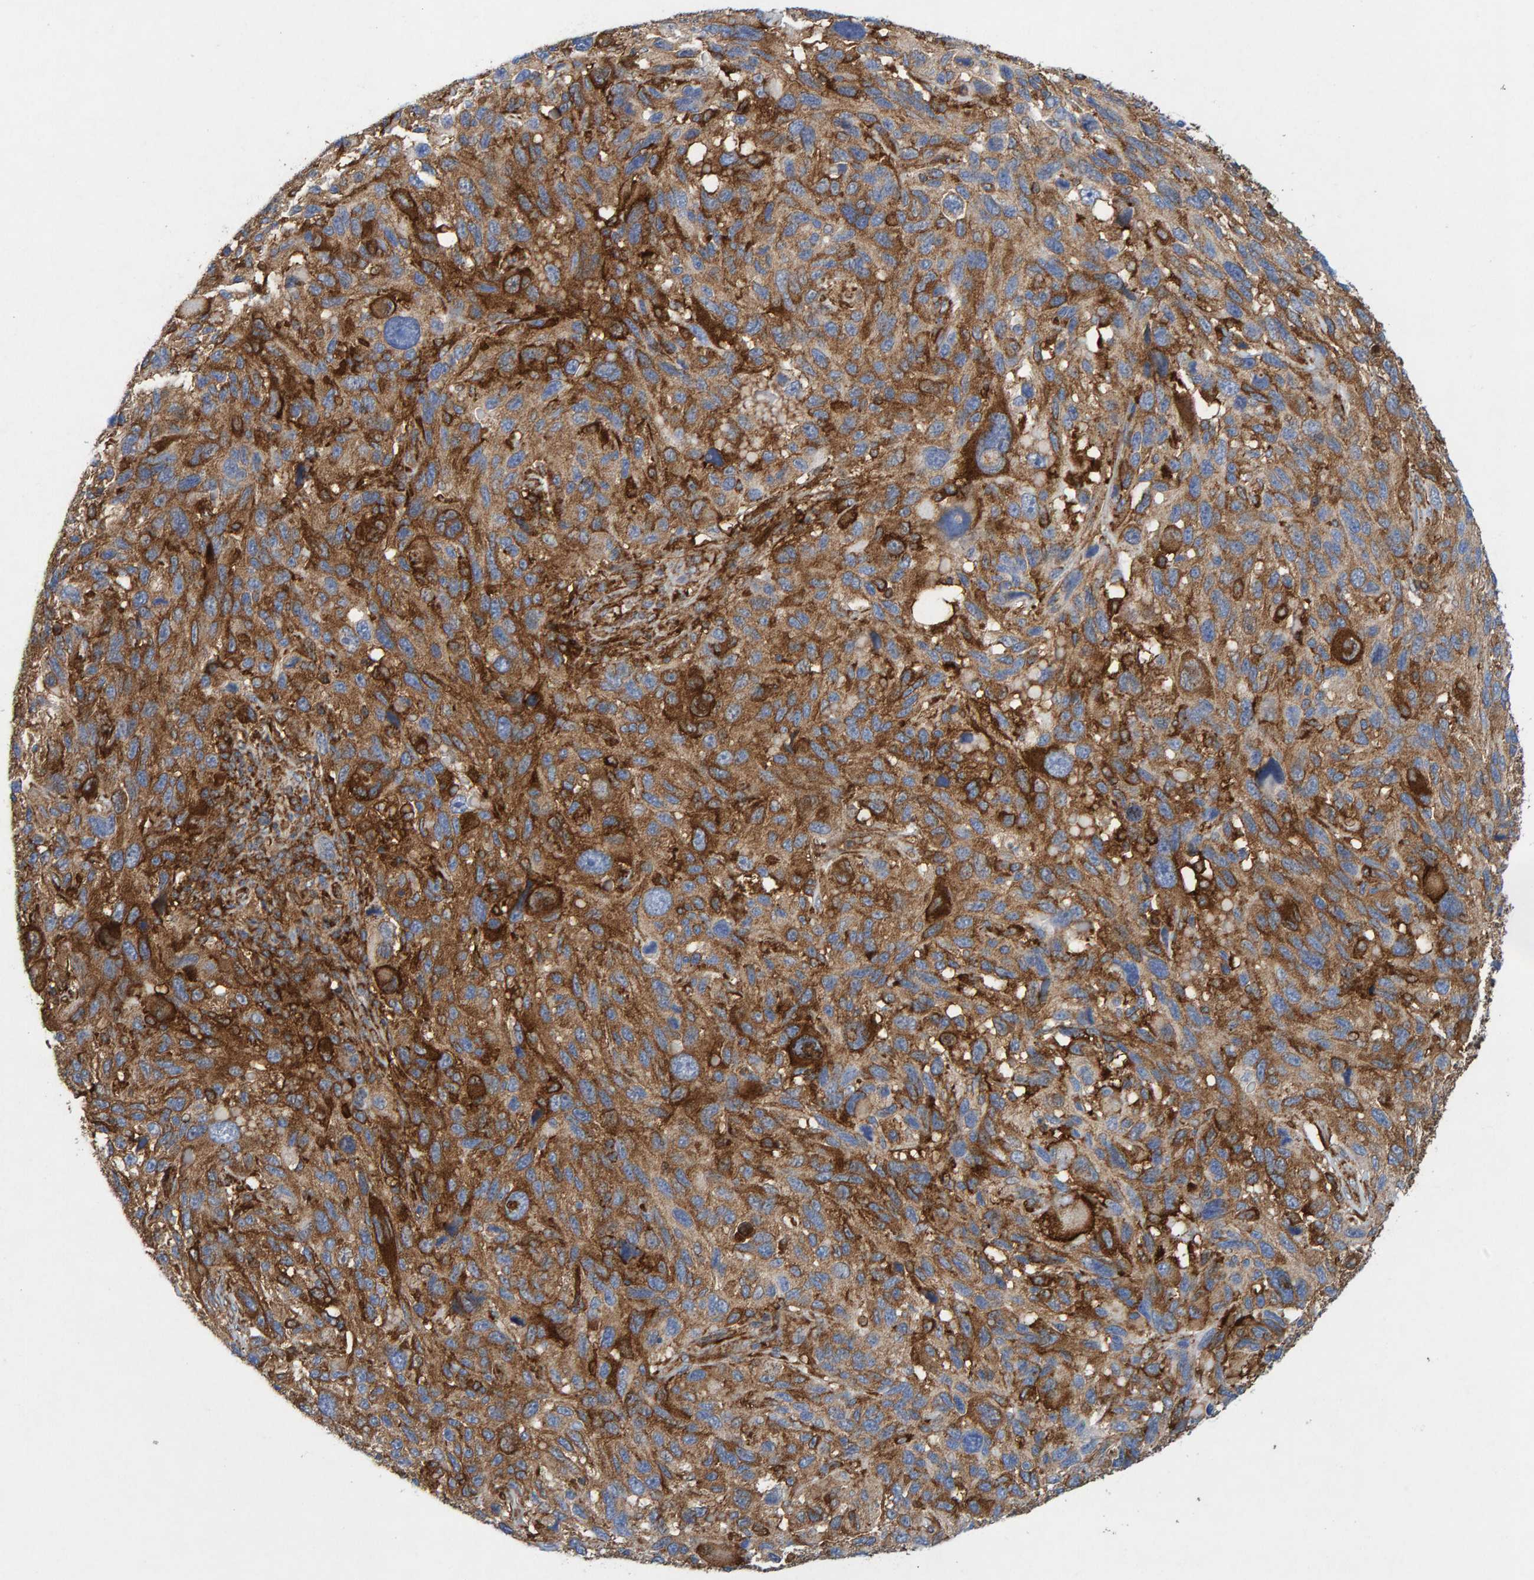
{"staining": {"intensity": "moderate", "quantity": ">75%", "location": "cytoplasmic/membranous"}, "tissue": "melanoma", "cell_type": "Tumor cells", "image_type": "cancer", "snomed": [{"axis": "morphology", "description": "Malignant melanoma, NOS"}, {"axis": "topography", "description": "Skin"}], "caption": "Immunohistochemical staining of human malignant melanoma demonstrates medium levels of moderate cytoplasmic/membranous protein expression in approximately >75% of tumor cells. The staining was performed using DAB to visualize the protein expression in brown, while the nuclei were stained in blue with hematoxylin (Magnification: 20x).", "gene": "MVP", "patient": {"sex": "male", "age": 53}}